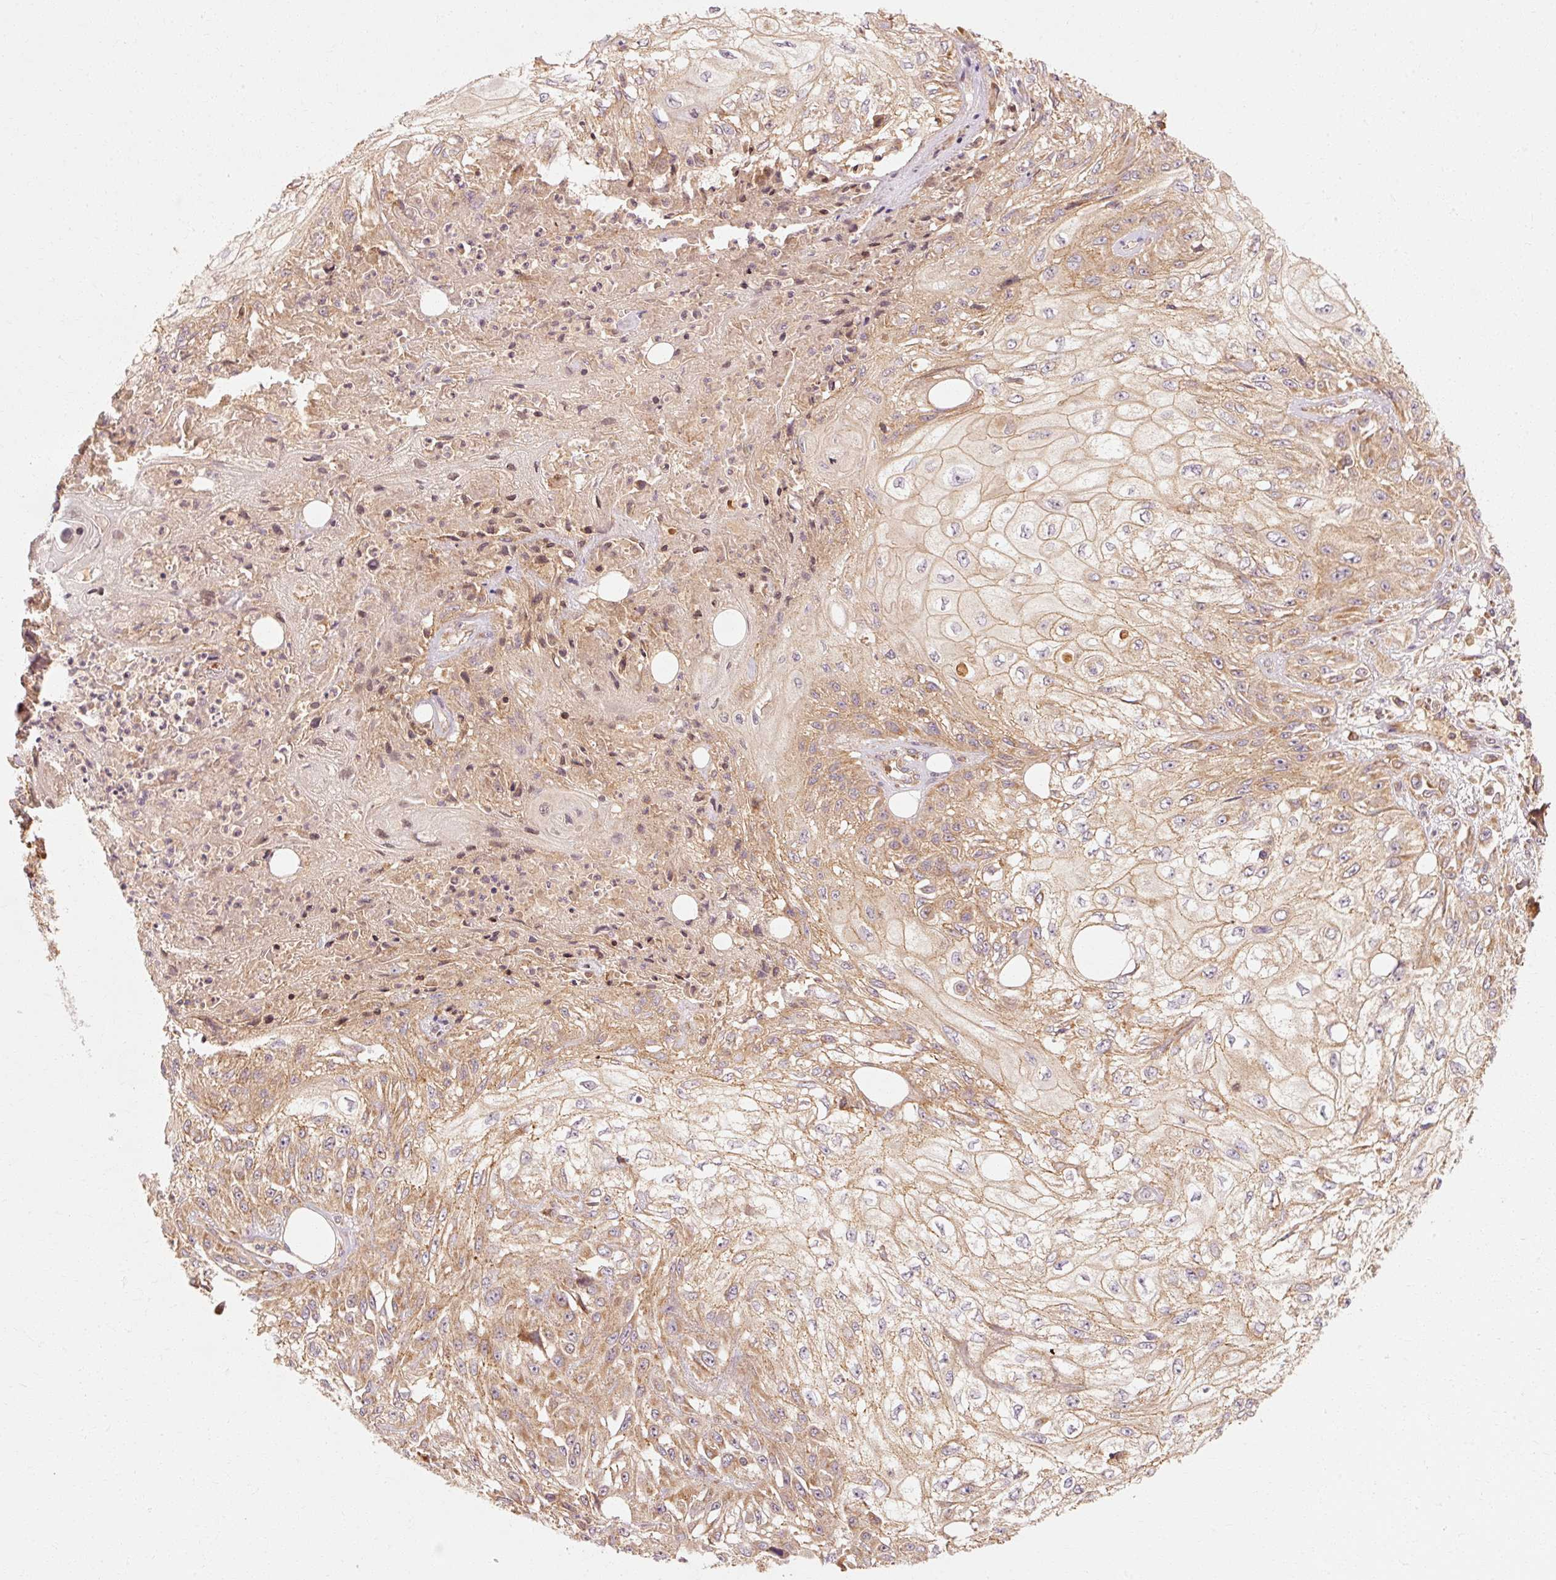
{"staining": {"intensity": "weak", "quantity": ">75%", "location": "cytoplasmic/membranous,nuclear"}, "tissue": "skin cancer", "cell_type": "Tumor cells", "image_type": "cancer", "snomed": [{"axis": "morphology", "description": "Squamous cell carcinoma, NOS"}, {"axis": "morphology", "description": "Squamous cell carcinoma, metastatic, NOS"}, {"axis": "topography", "description": "Skin"}, {"axis": "topography", "description": "Lymph node"}], "caption": "A high-resolution image shows immunohistochemistry staining of skin metastatic squamous cell carcinoma, which demonstrates weak cytoplasmic/membranous and nuclear staining in about >75% of tumor cells. (Stains: DAB (3,3'-diaminobenzidine) in brown, nuclei in blue, Microscopy: brightfield microscopy at high magnification).", "gene": "CTNNA1", "patient": {"sex": "male", "age": 75}}